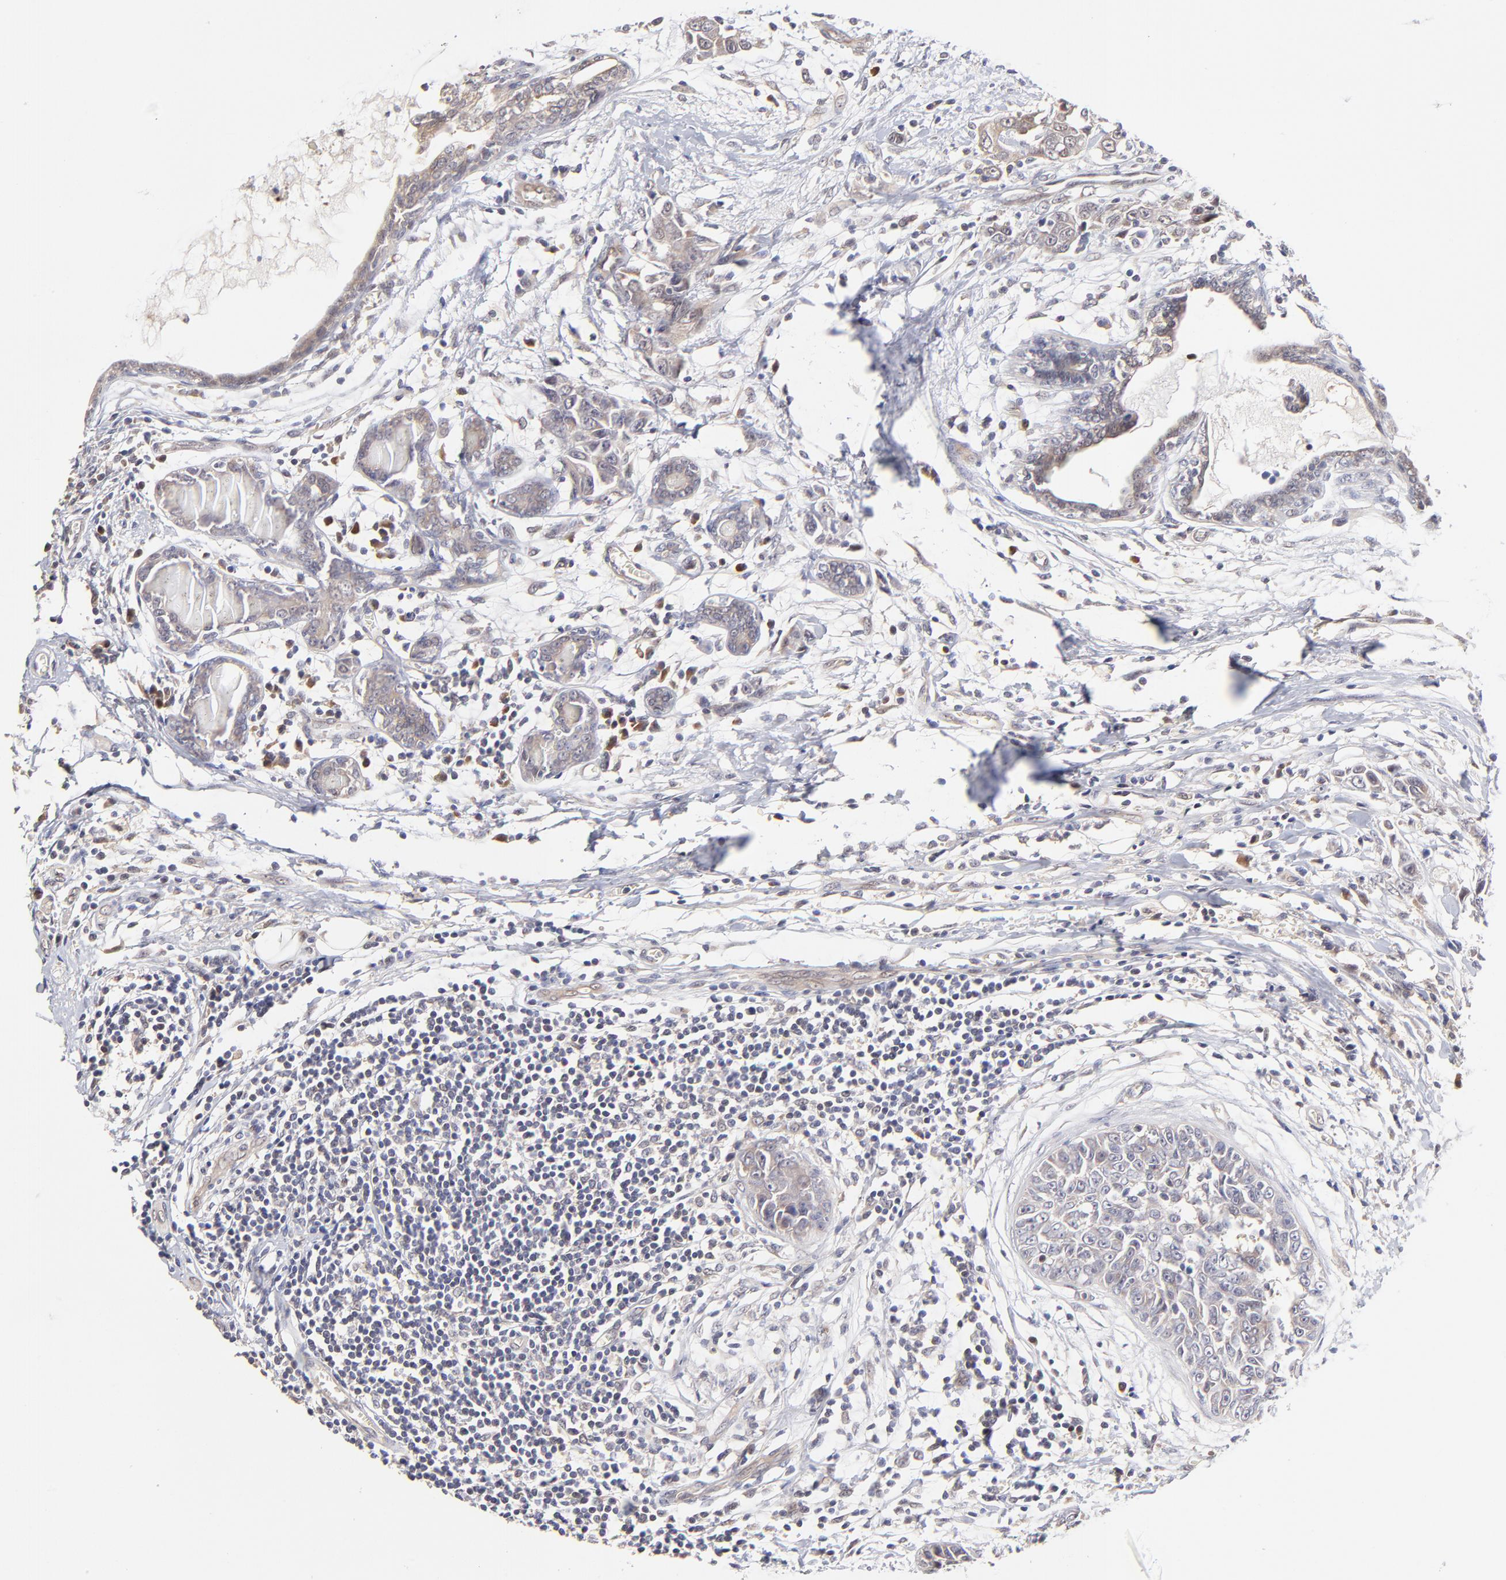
{"staining": {"intensity": "weak", "quantity": ">75%", "location": "cytoplasmic/membranous"}, "tissue": "breast cancer", "cell_type": "Tumor cells", "image_type": "cancer", "snomed": [{"axis": "morphology", "description": "Duct carcinoma"}, {"axis": "topography", "description": "Breast"}], "caption": "The immunohistochemical stain highlights weak cytoplasmic/membranous positivity in tumor cells of intraductal carcinoma (breast) tissue.", "gene": "ZNF10", "patient": {"sex": "female", "age": 50}}